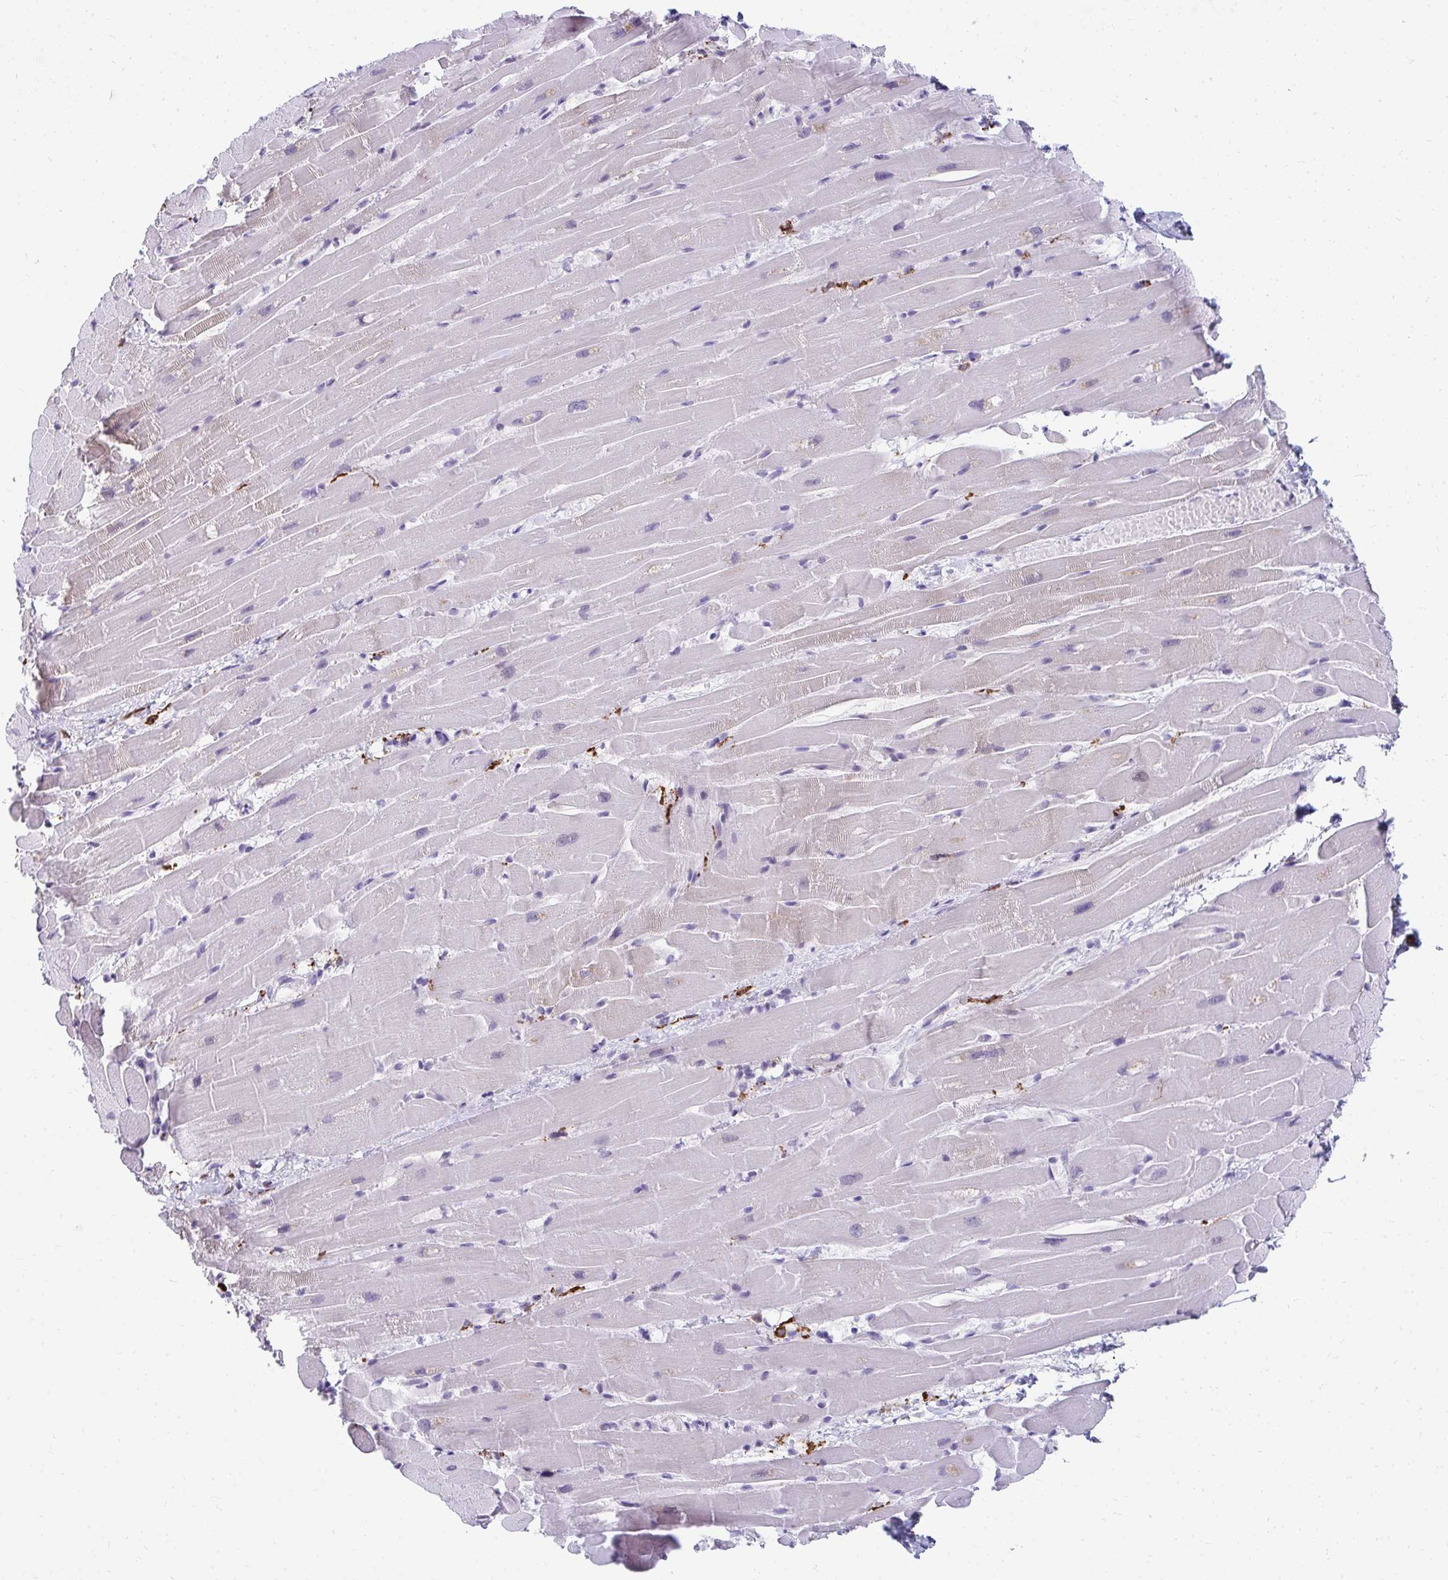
{"staining": {"intensity": "negative", "quantity": "none", "location": "none"}, "tissue": "heart muscle", "cell_type": "Cardiomyocytes", "image_type": "normal", "snomed": [{"axis": "morphology", "description": "Normal tissue, NOS"}, {"axis": "topography", "description": "Heart"}], "caption": "High magnification brightfield microscopy of benign heart muscle stained with DAB (brown) and counterstained with hematoxylin (blue): cardiomyocytes show no significant positivity.", "gene": "CD163", "patient": {"sex": "male", "age": 37}}